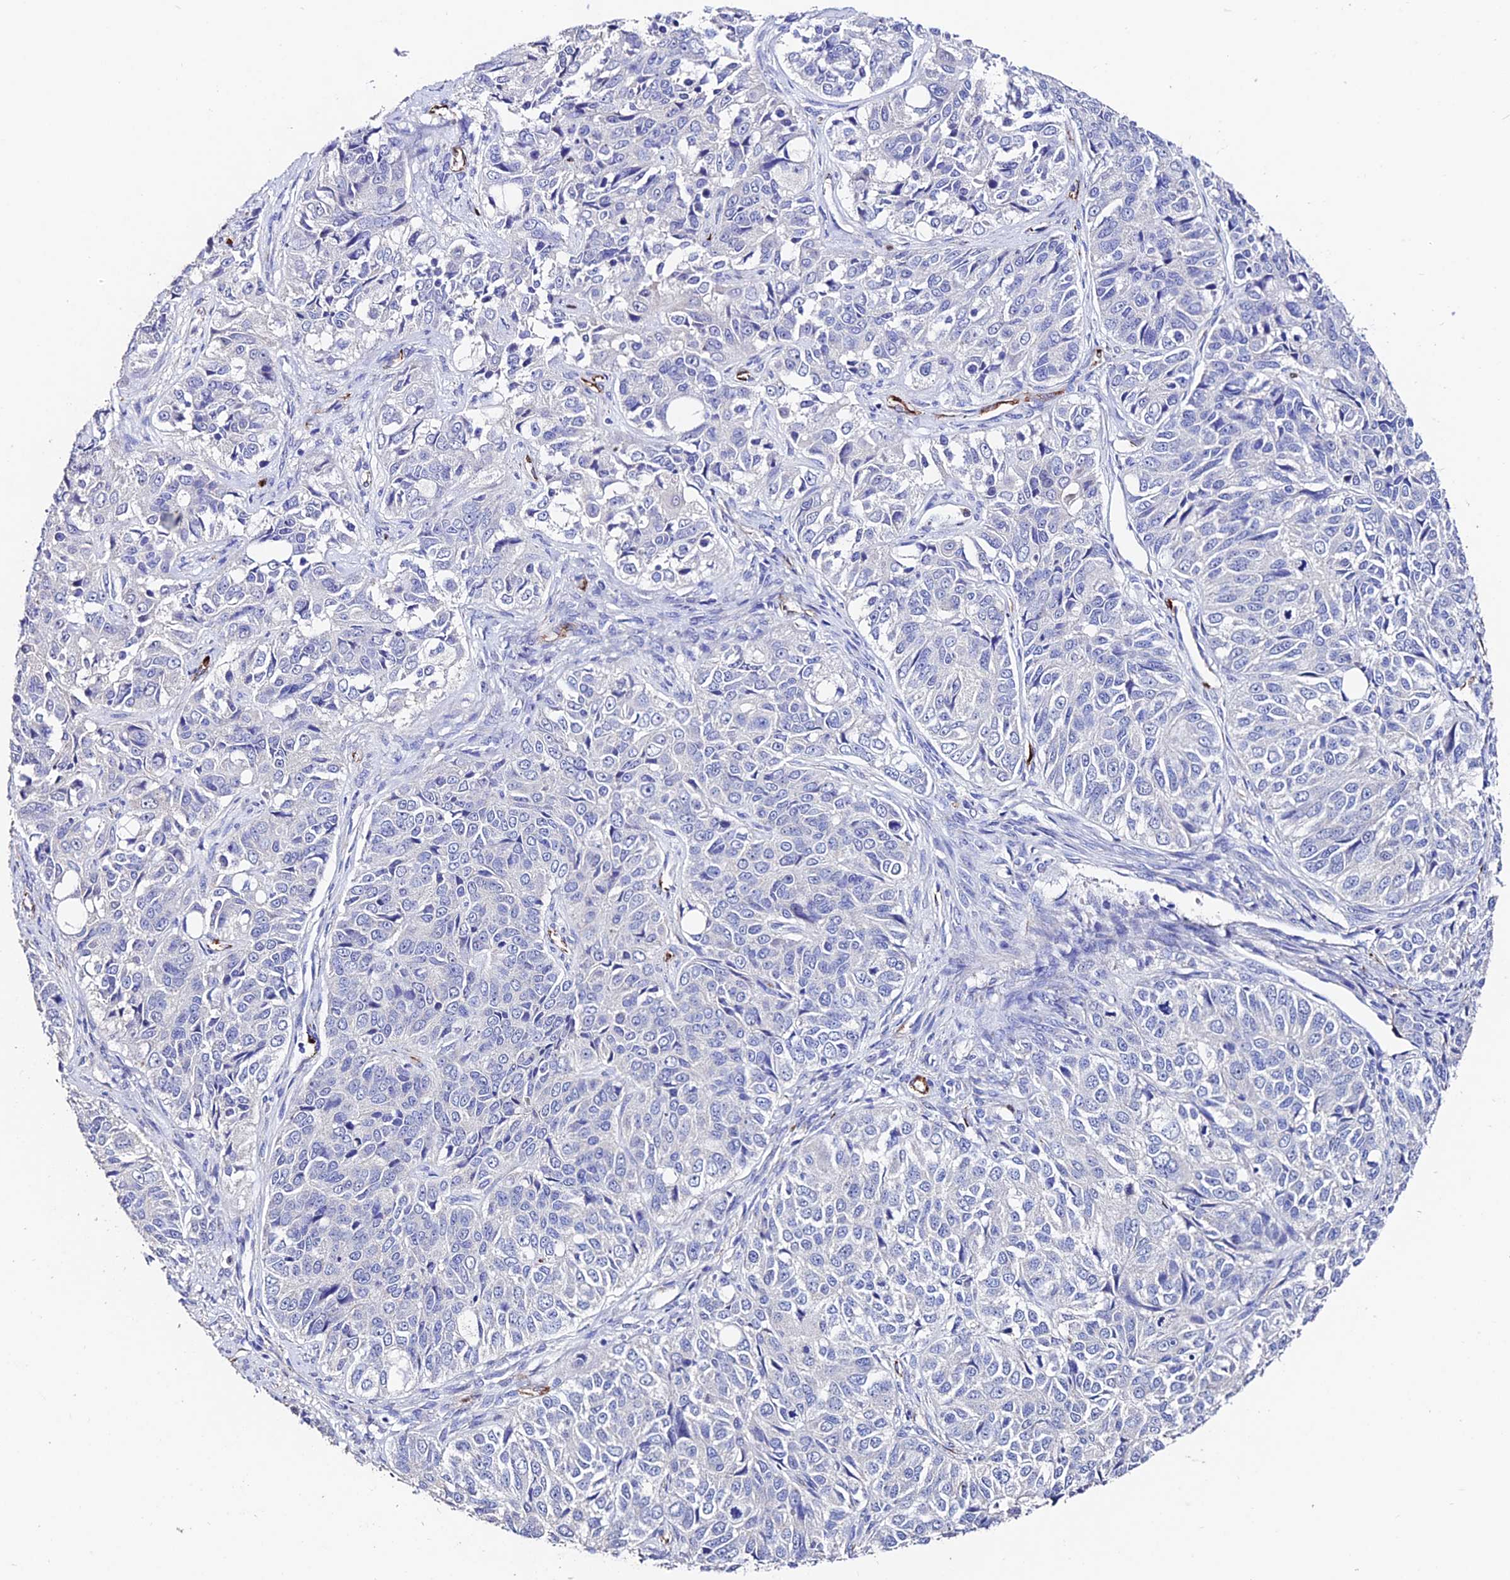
{"staining": {"intensity": "negative", "quantity": "none", "location": "none"}, "tissue": "ovarian cancer", "cell_type": "Tumor cells", "image_type": "cancer", "snomed": [{"axis": "morphology", "description": "Carcinoma, endometroid"}, {"axis": "topography", "description": "Ovary"}], "caption": "This is a micrograph of IHC staining of ovarian cancer (endometroid carcinoma), which shows no positivity in tumor cells.", "gene": "ESM1", "patient": {"sex": "female", "age": 51}}